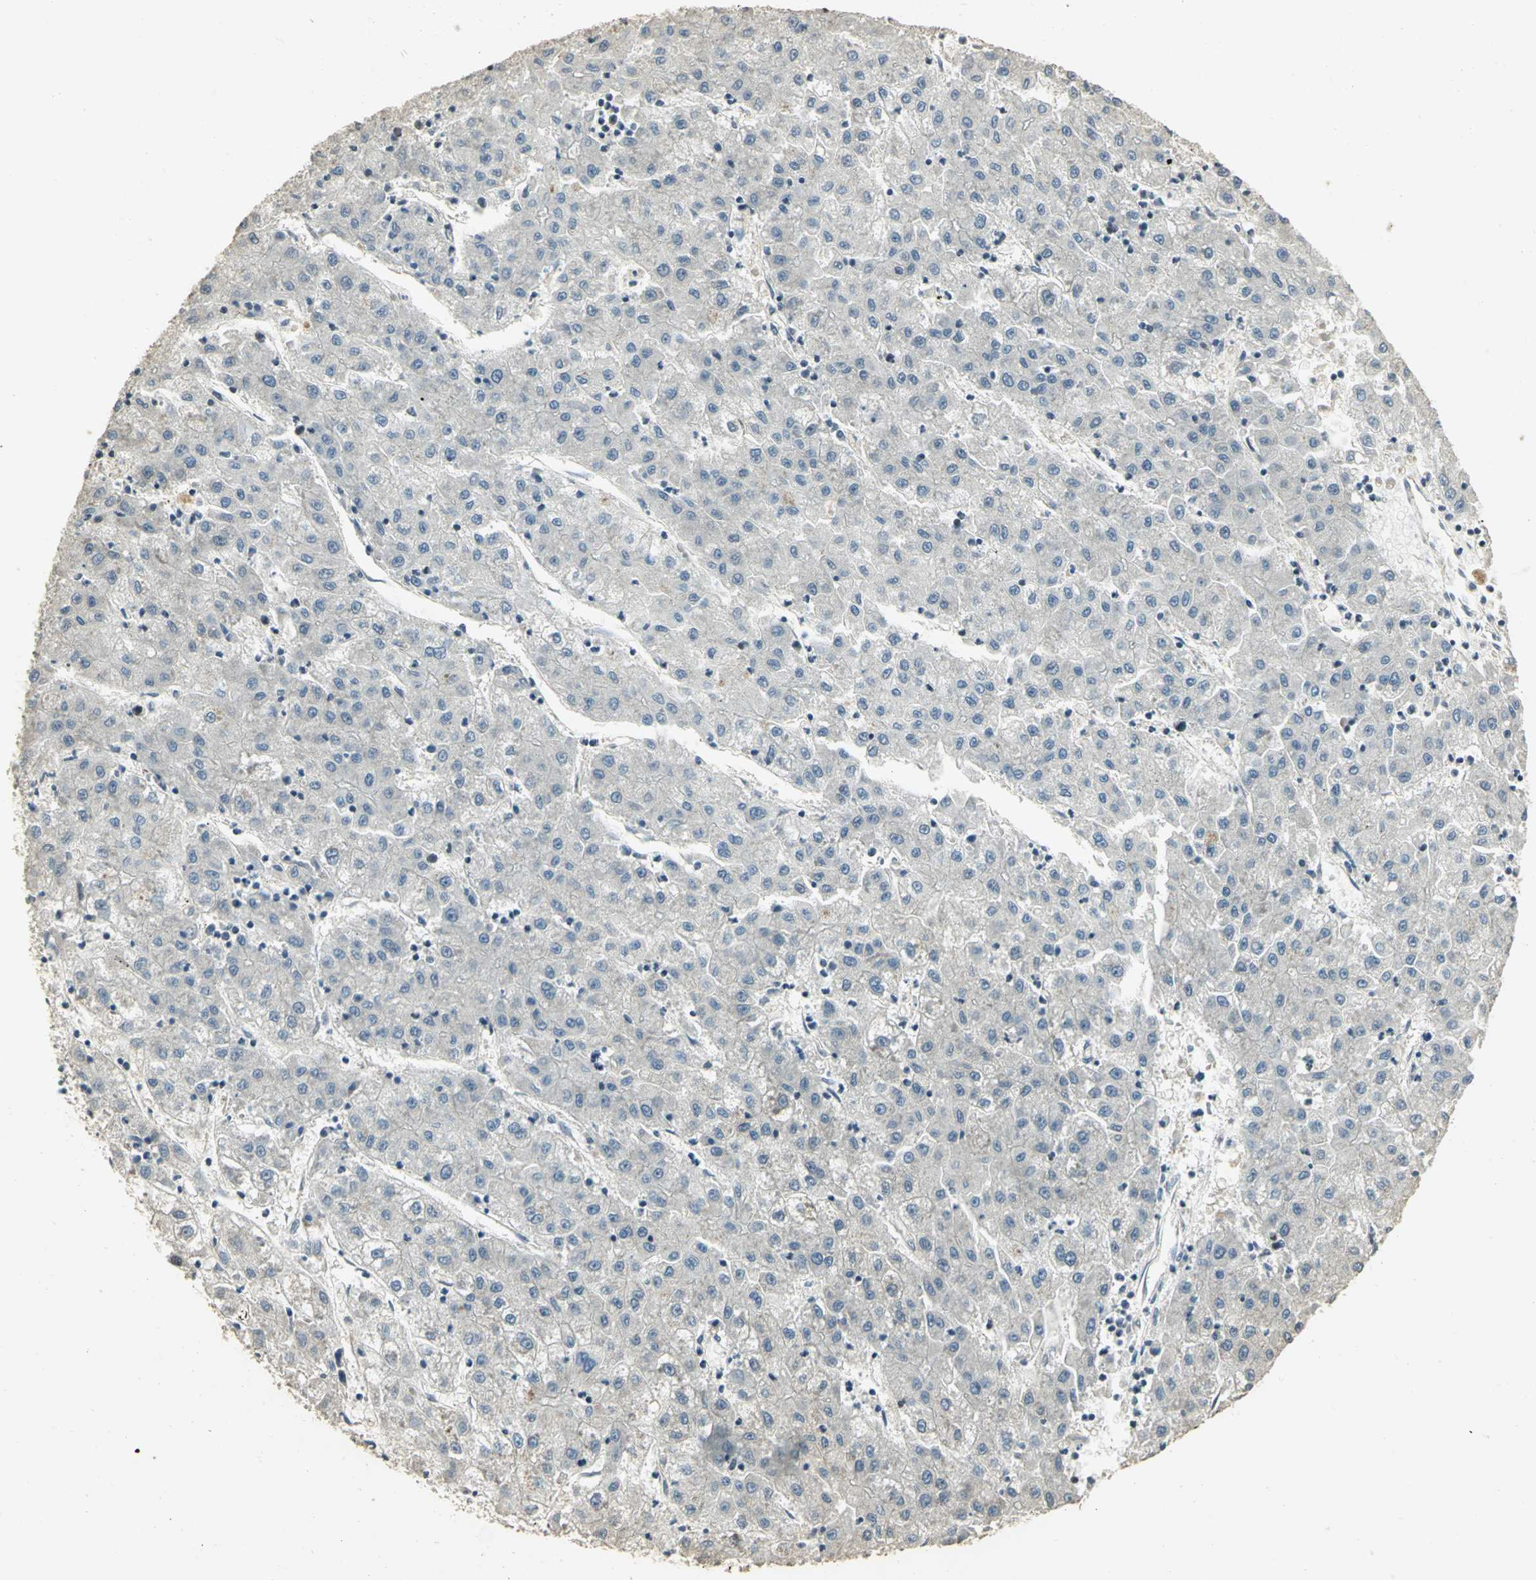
{"staining": {"intensity": "negative", "quantity": "none", "location": "none"}, "tissue": "liver cancer", "cell_type": "Tumor cells", "image_type": "cancer", "snomed": [{"axis": "morphology", "description": "Carcinoma, Hepatocellular, NOS"}, {"axis": "topography", "description": "Liver"}], "caption": "The IHC photomicrograph has no significant expression in tumor cells of liver cancer tissue.", "gene": "ELF1", "patient": {"sex": "male", "age": 72}}